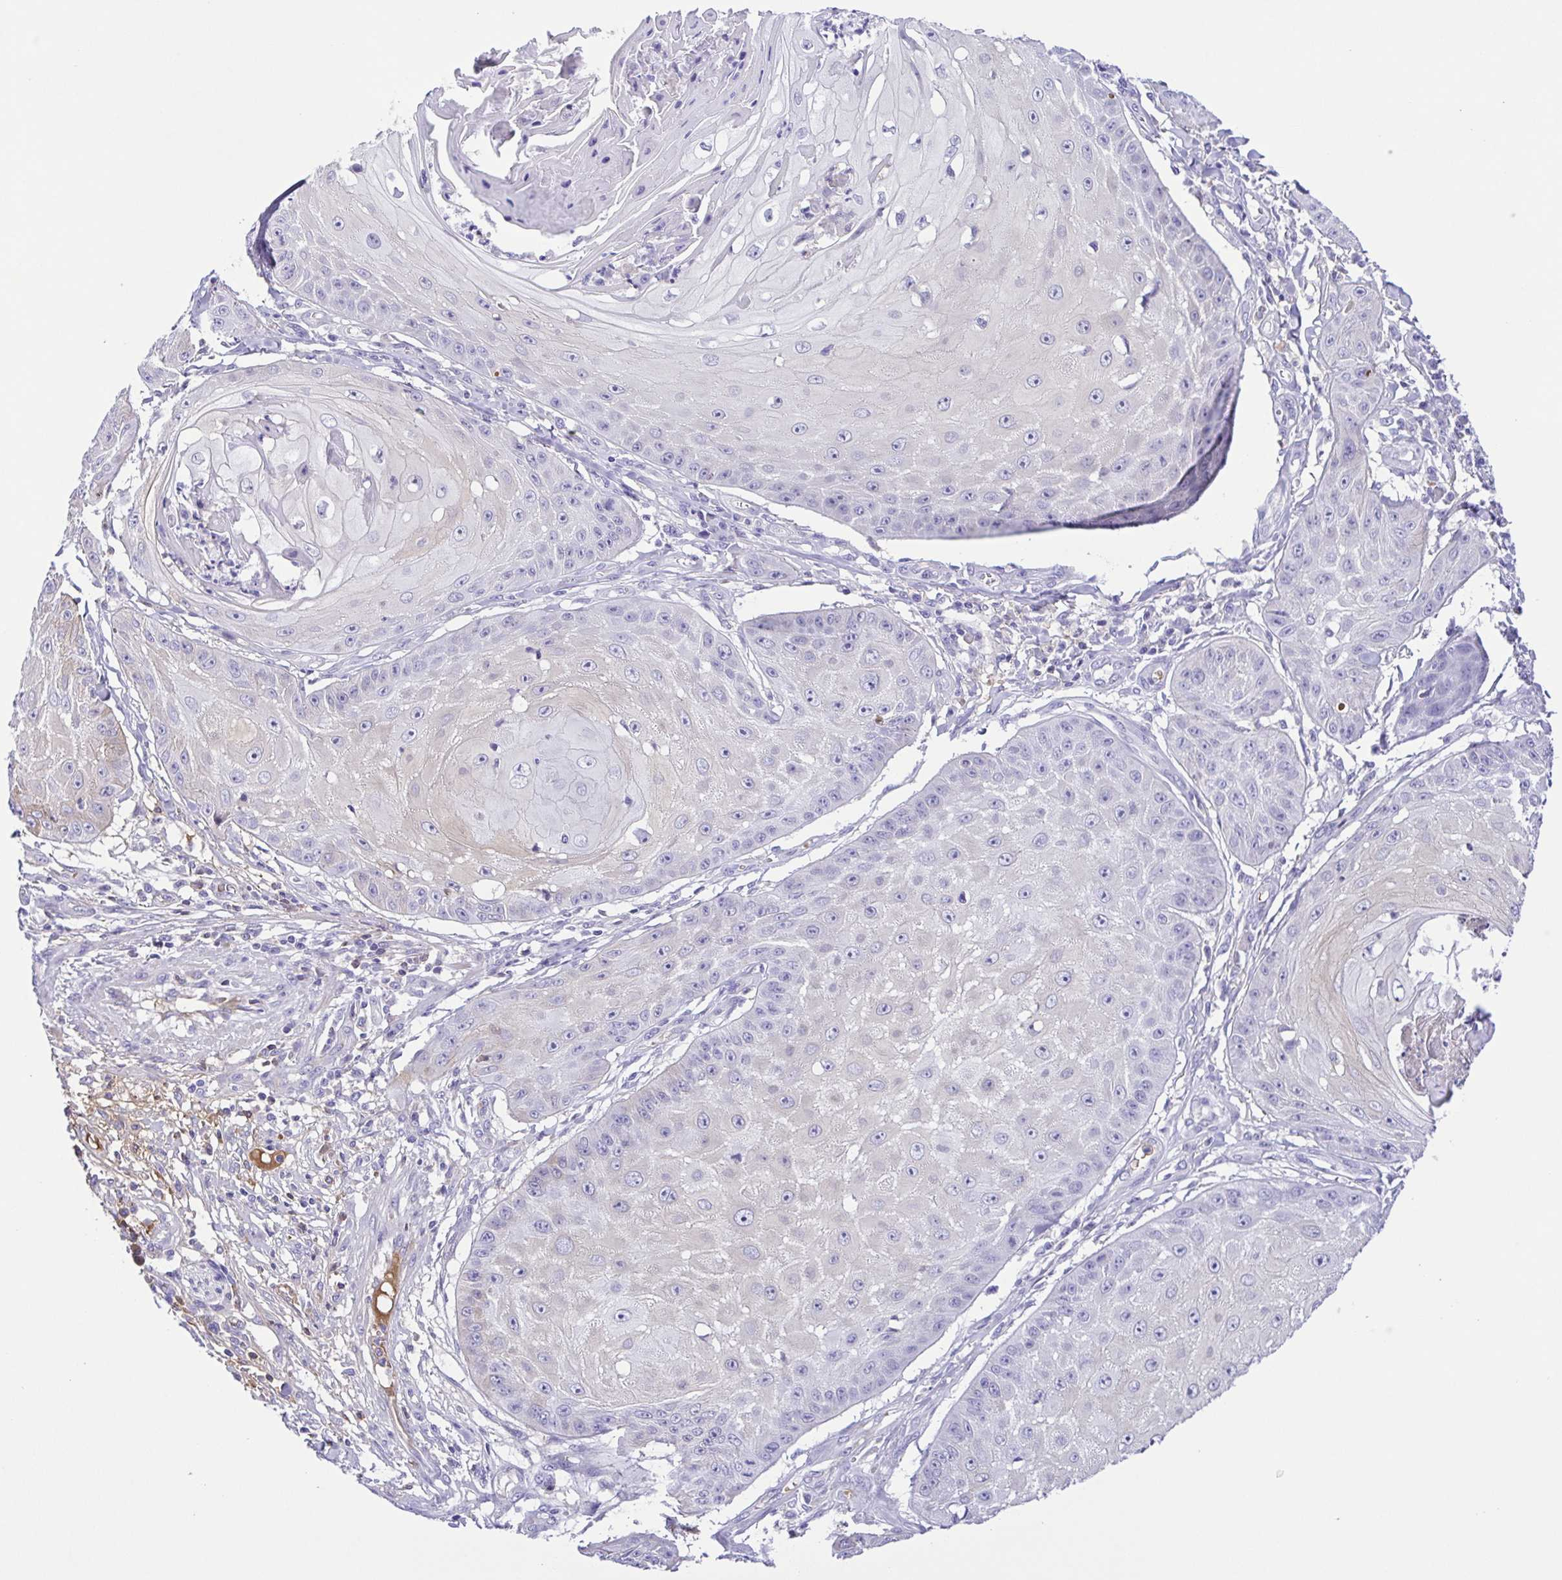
{"staining": {"intensity": "negative", "quantity": "none", "location": "none"}, "tissue": "skin cancer", "cell_type": "Tumor cells", "image_type": "cancer", "snomed": [{"axis": "morphology", "description": "Squamous cell carcinoma, NOS"}, {"axis": "topography", "description": "Skin"}], "caption": "High power microscopy histopathology image of an immunohistochemistry image of skin cancer, revealing no significant positivity in tumor cells.", "gene": "IGFL1", "patient": {"sex": "male", "age": 70}}